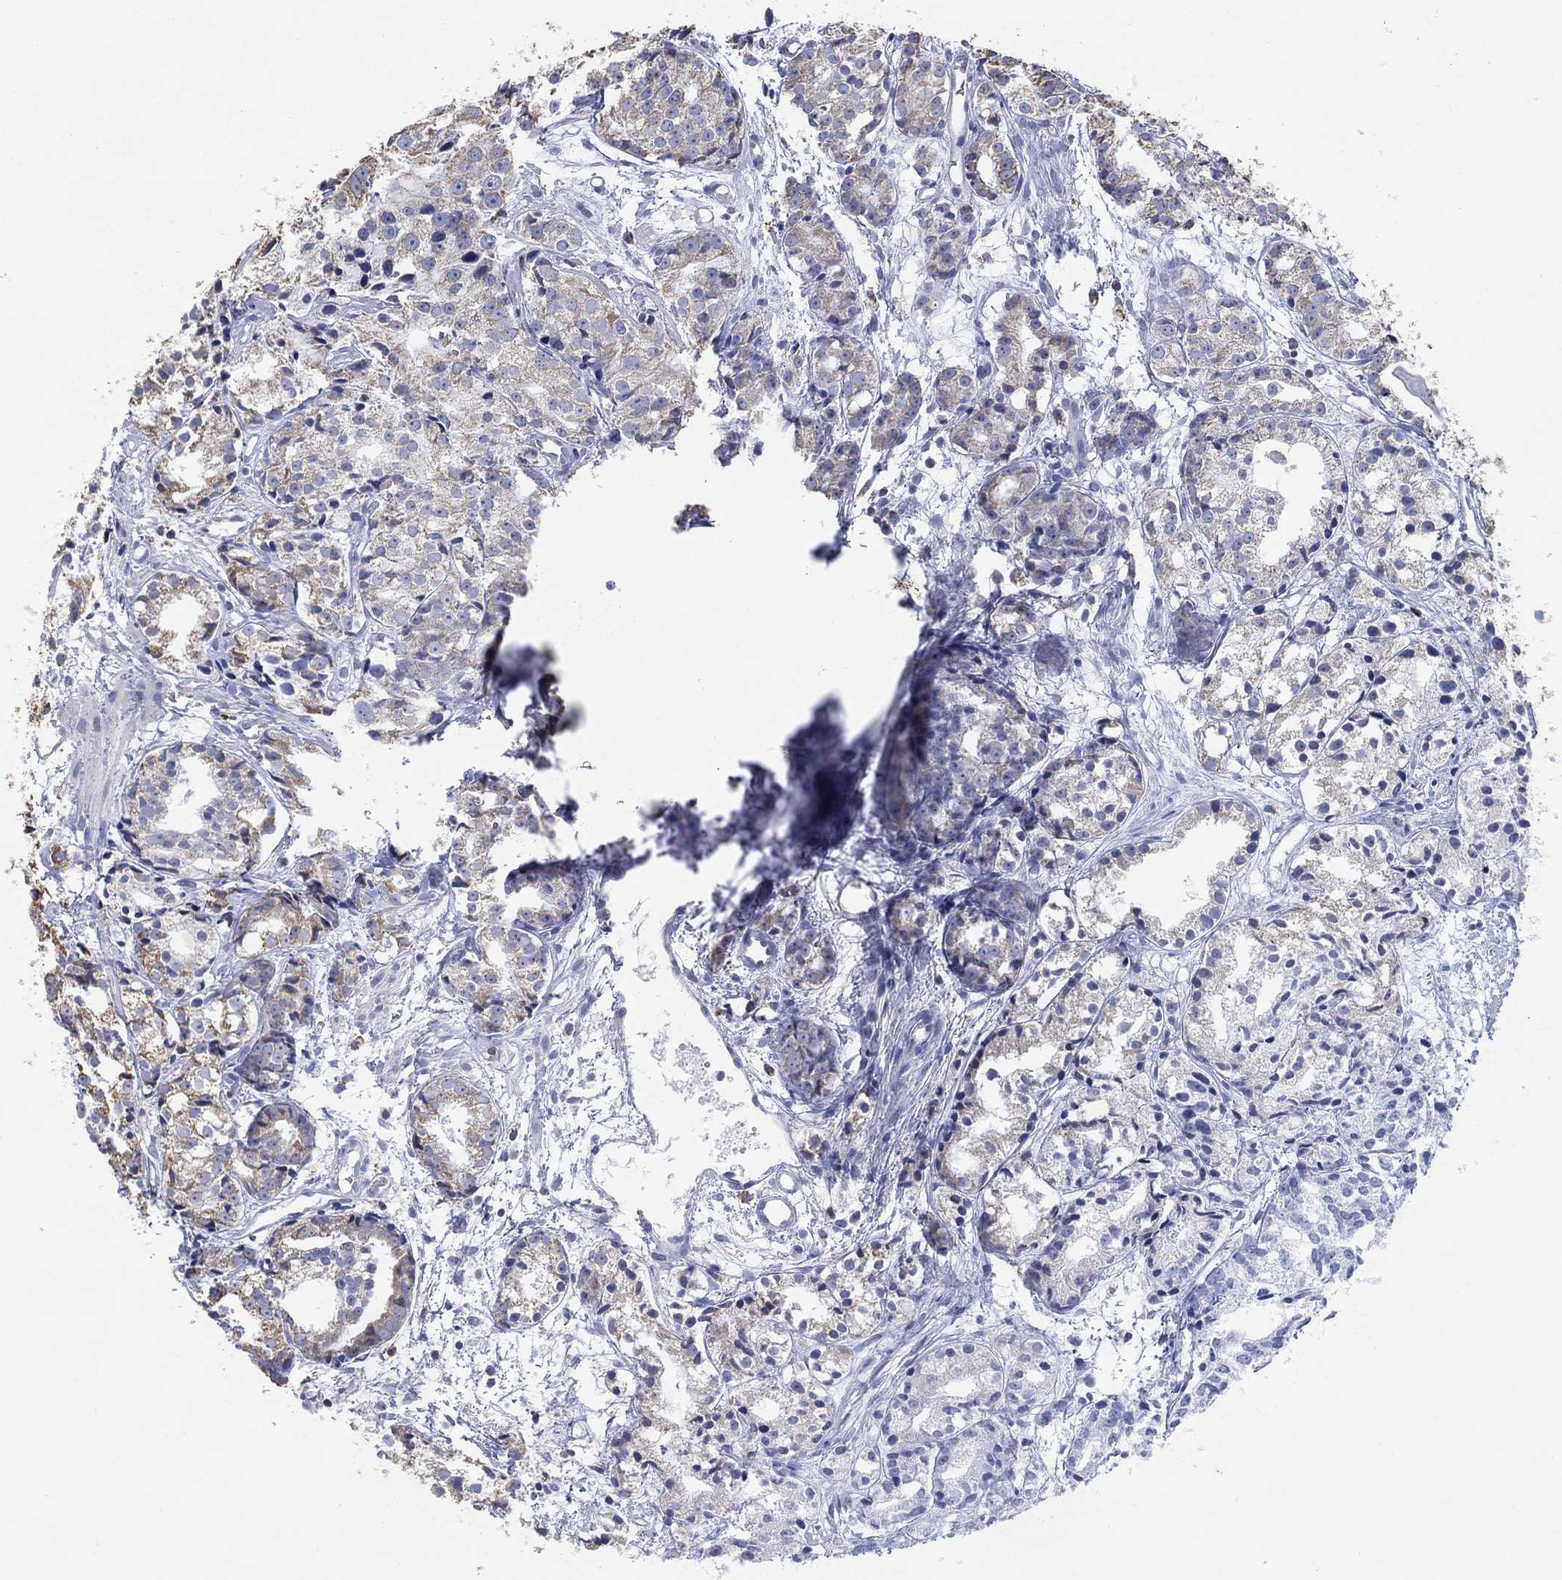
{"staining": {"intensity": "weak", "quantity": "25%-75%", "location": "cytoplasmic/membranous"}, "tissue": "prostate cancer", "cell_type": "Tumor cells", "image_type": "cancer", "snomed": [{"axis": "morphology", "description": "Adenocarcinoma, Medium grade"}, {"axis": "topography", "description": "Prostate"}], "caption": "Immunohistochemical staining of prostate cancer demonstrates low levels of weak cytoplasmic/membranous protein expression in approximately 25%-75% of tumor cells.", "gene": "CFTR", "patient": {"sex": "male", "age": 74}}